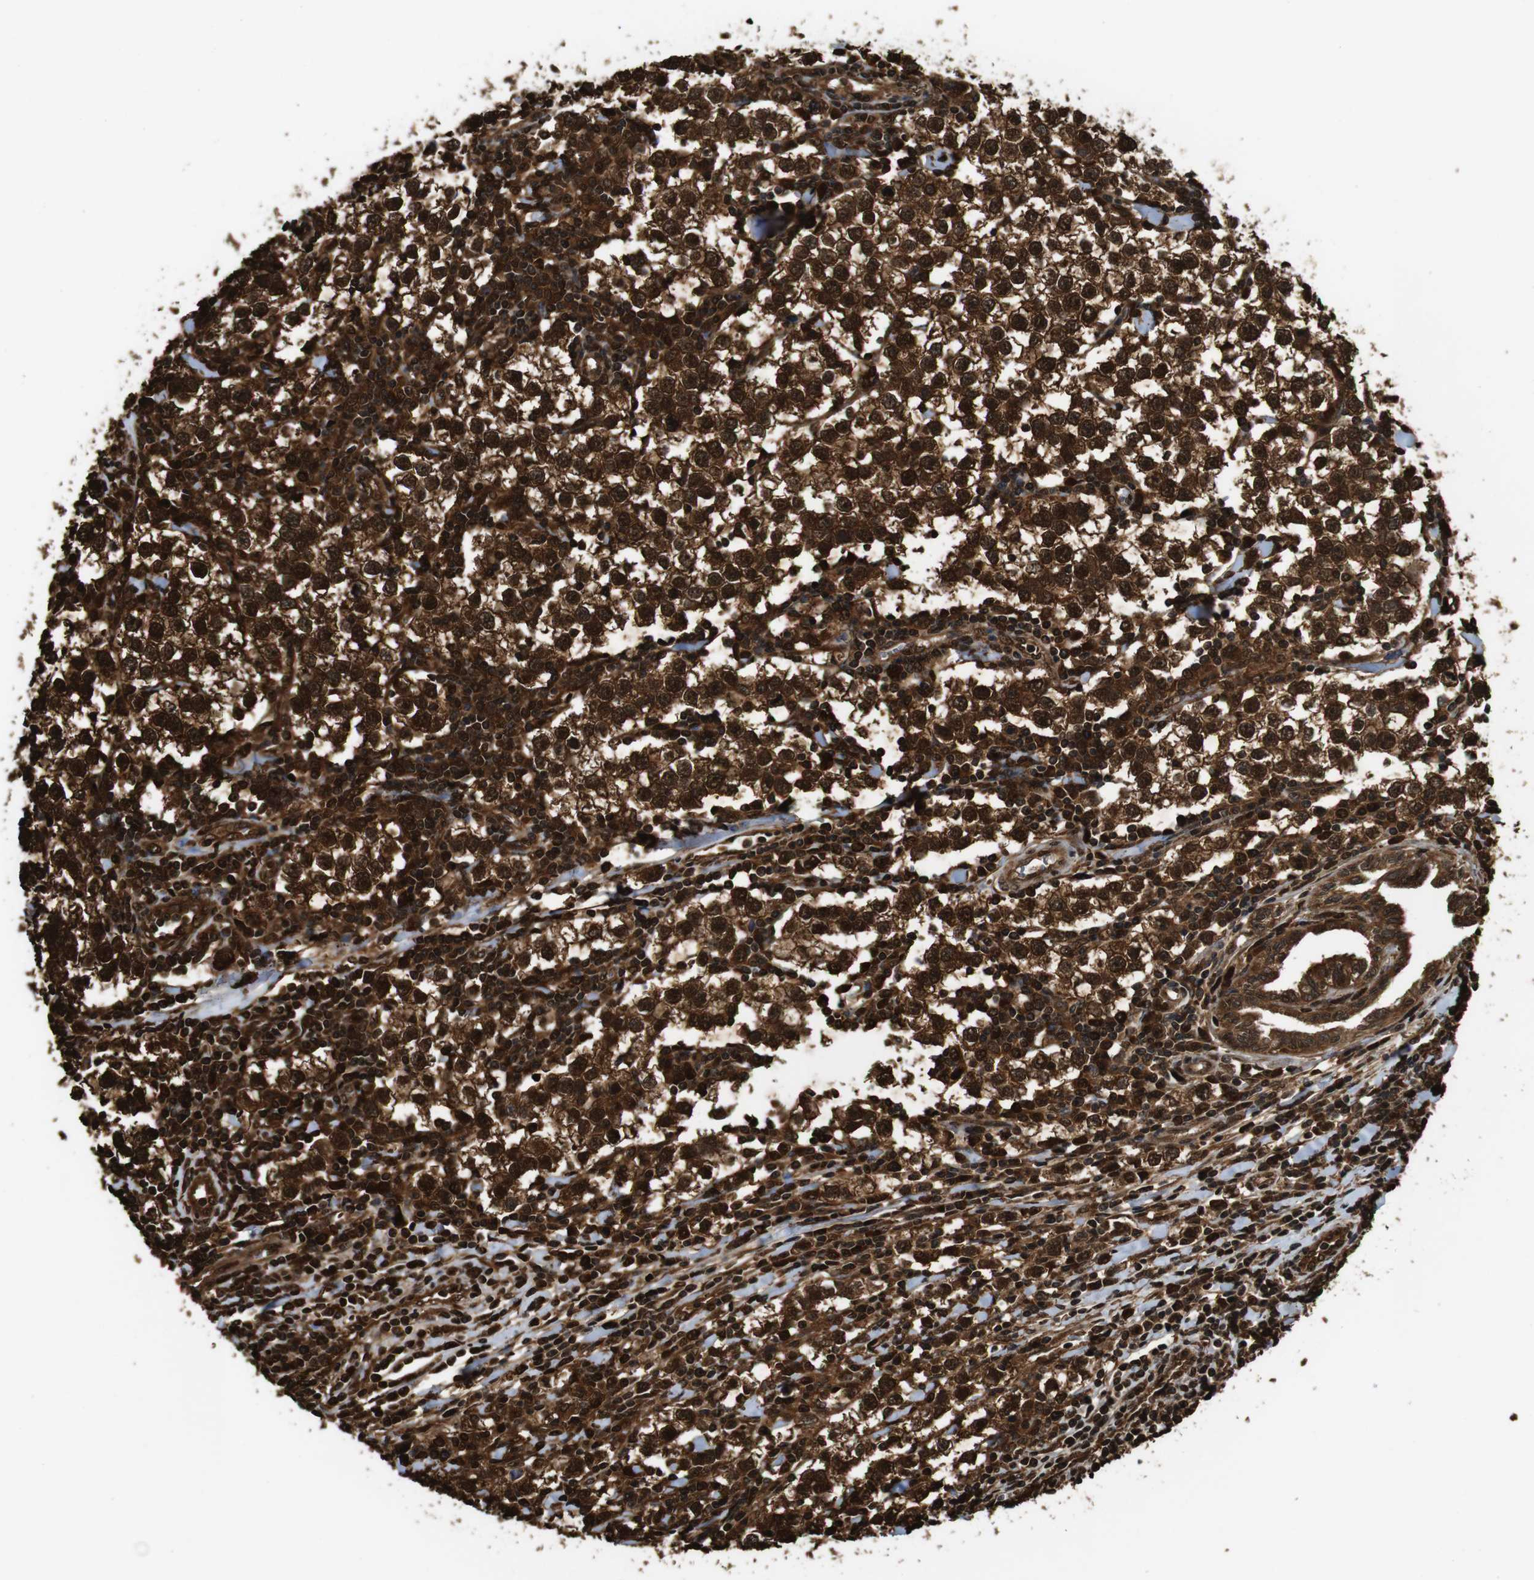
{"staining": {"intensity": "strong", "quantity": ">75%", "location": "cytoplasmic/membranous,nuclear"}, "tissue": "testis cancer", "cell_type": "Tumor cells", "image_type": "cancer", "snomed": [{"axis": "morphology", "description": "Seminoma, NOS"}, {"axis": "morphology", "description": "Carcinoma, Embryonal, NOS"}, {"axis": "topography", "description": "Testis"}], "caption": "This histopathology image shows immunohistochemistry (IHC) staining of human testis cancer (embryonal carcinoma), with high strong cytoplasmic/membranous and nuclear positivity in approximately >75% of tumor cells.", "gene": "VCP", "patient": {"sex": "male", "age": 36}}